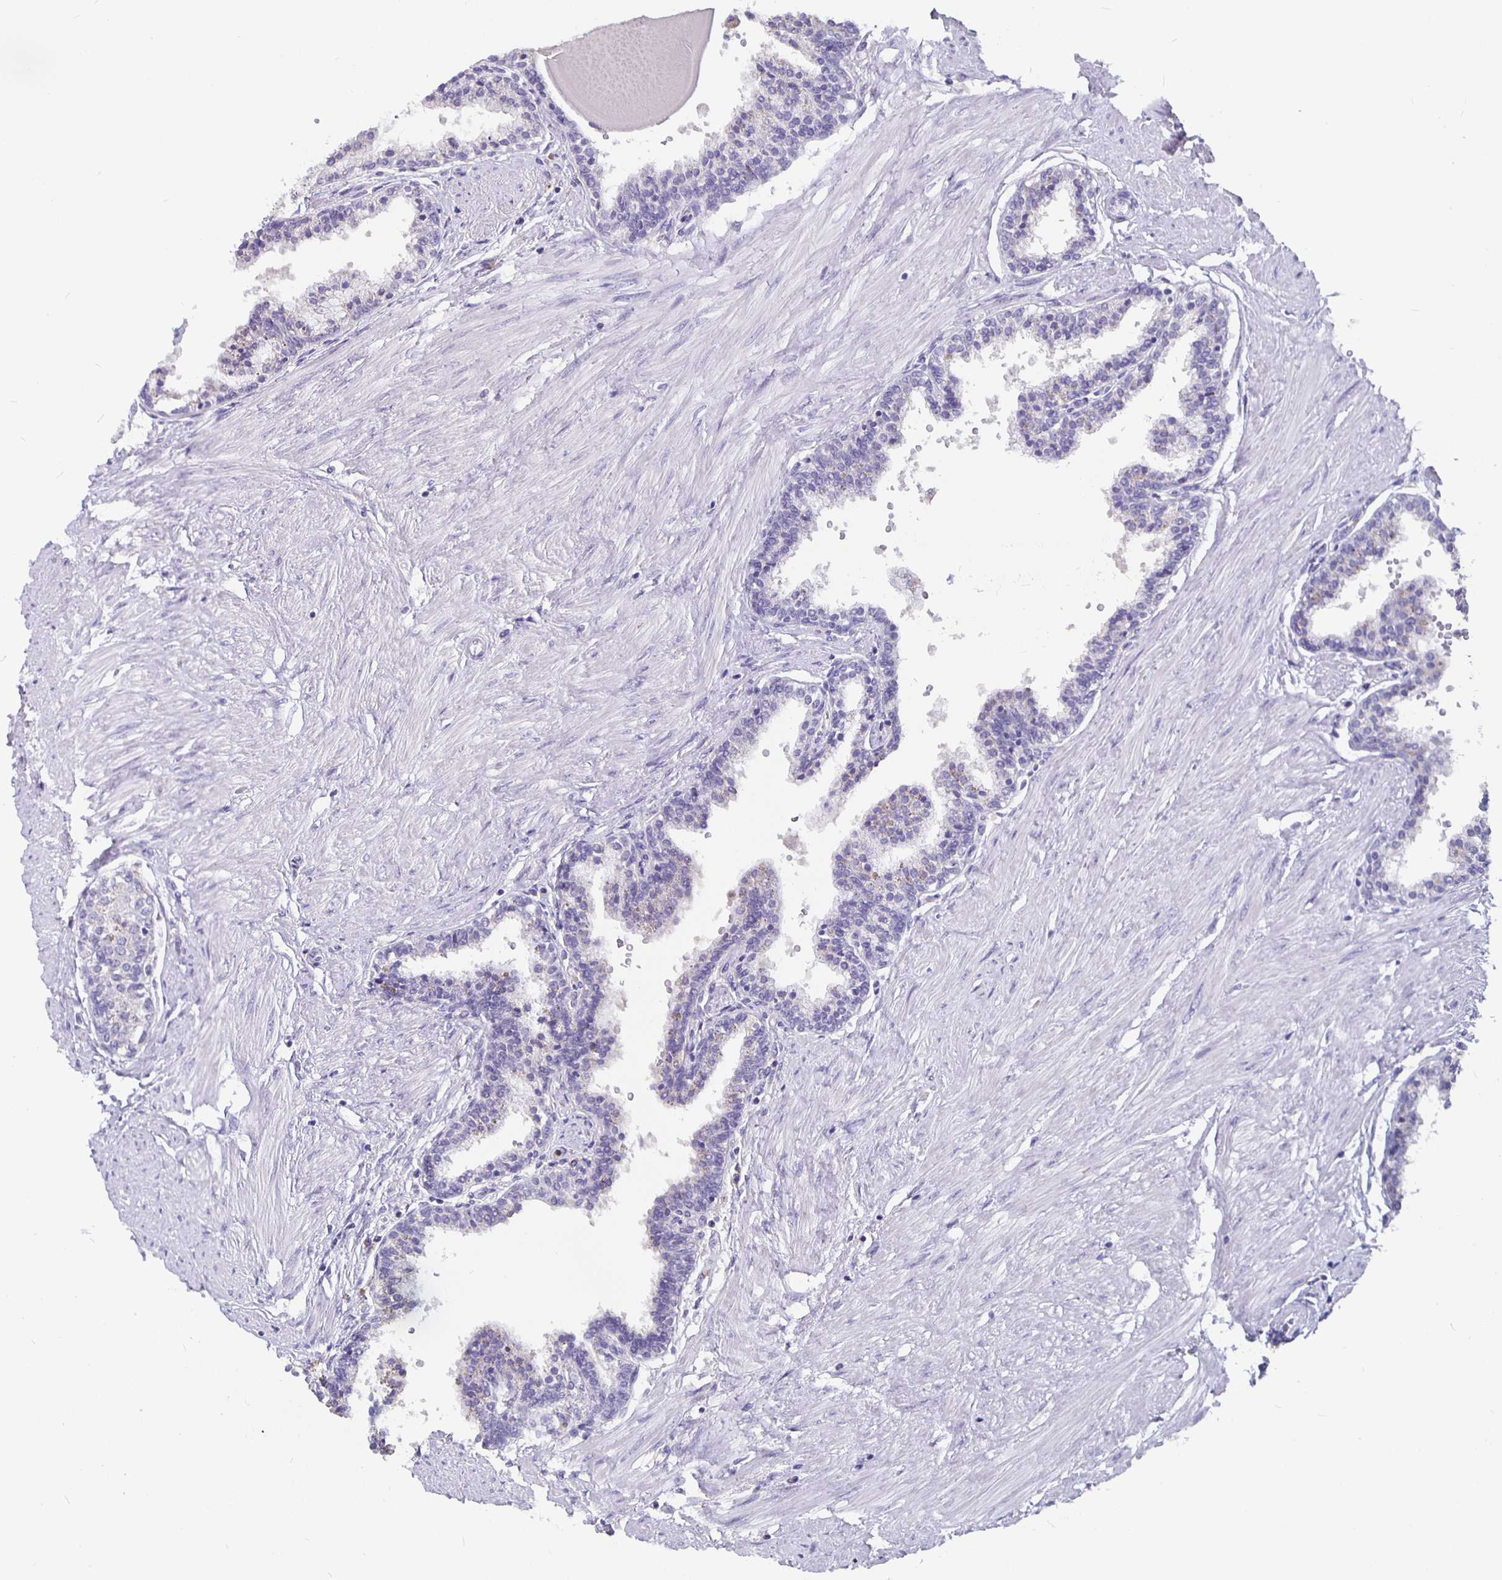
{"staining": {"intensity": "negative", "quantity": "none", "location": "none"}, "tissue": "prostate", "cell_type": "Glandular cells", "image_type": "normal", "snomed": [{"axis": "morphology", "description": "Normal tissue, NOS"}, {"axis": "topography", "description": "Prostate"}], "caption": "This is an immunohistochemistry (IHC) histopathology image of unremarkable human prostate. There is no staining in glandular cells.", "gene": "GPX4", "patient": {"sex": "male", "age": 55}}